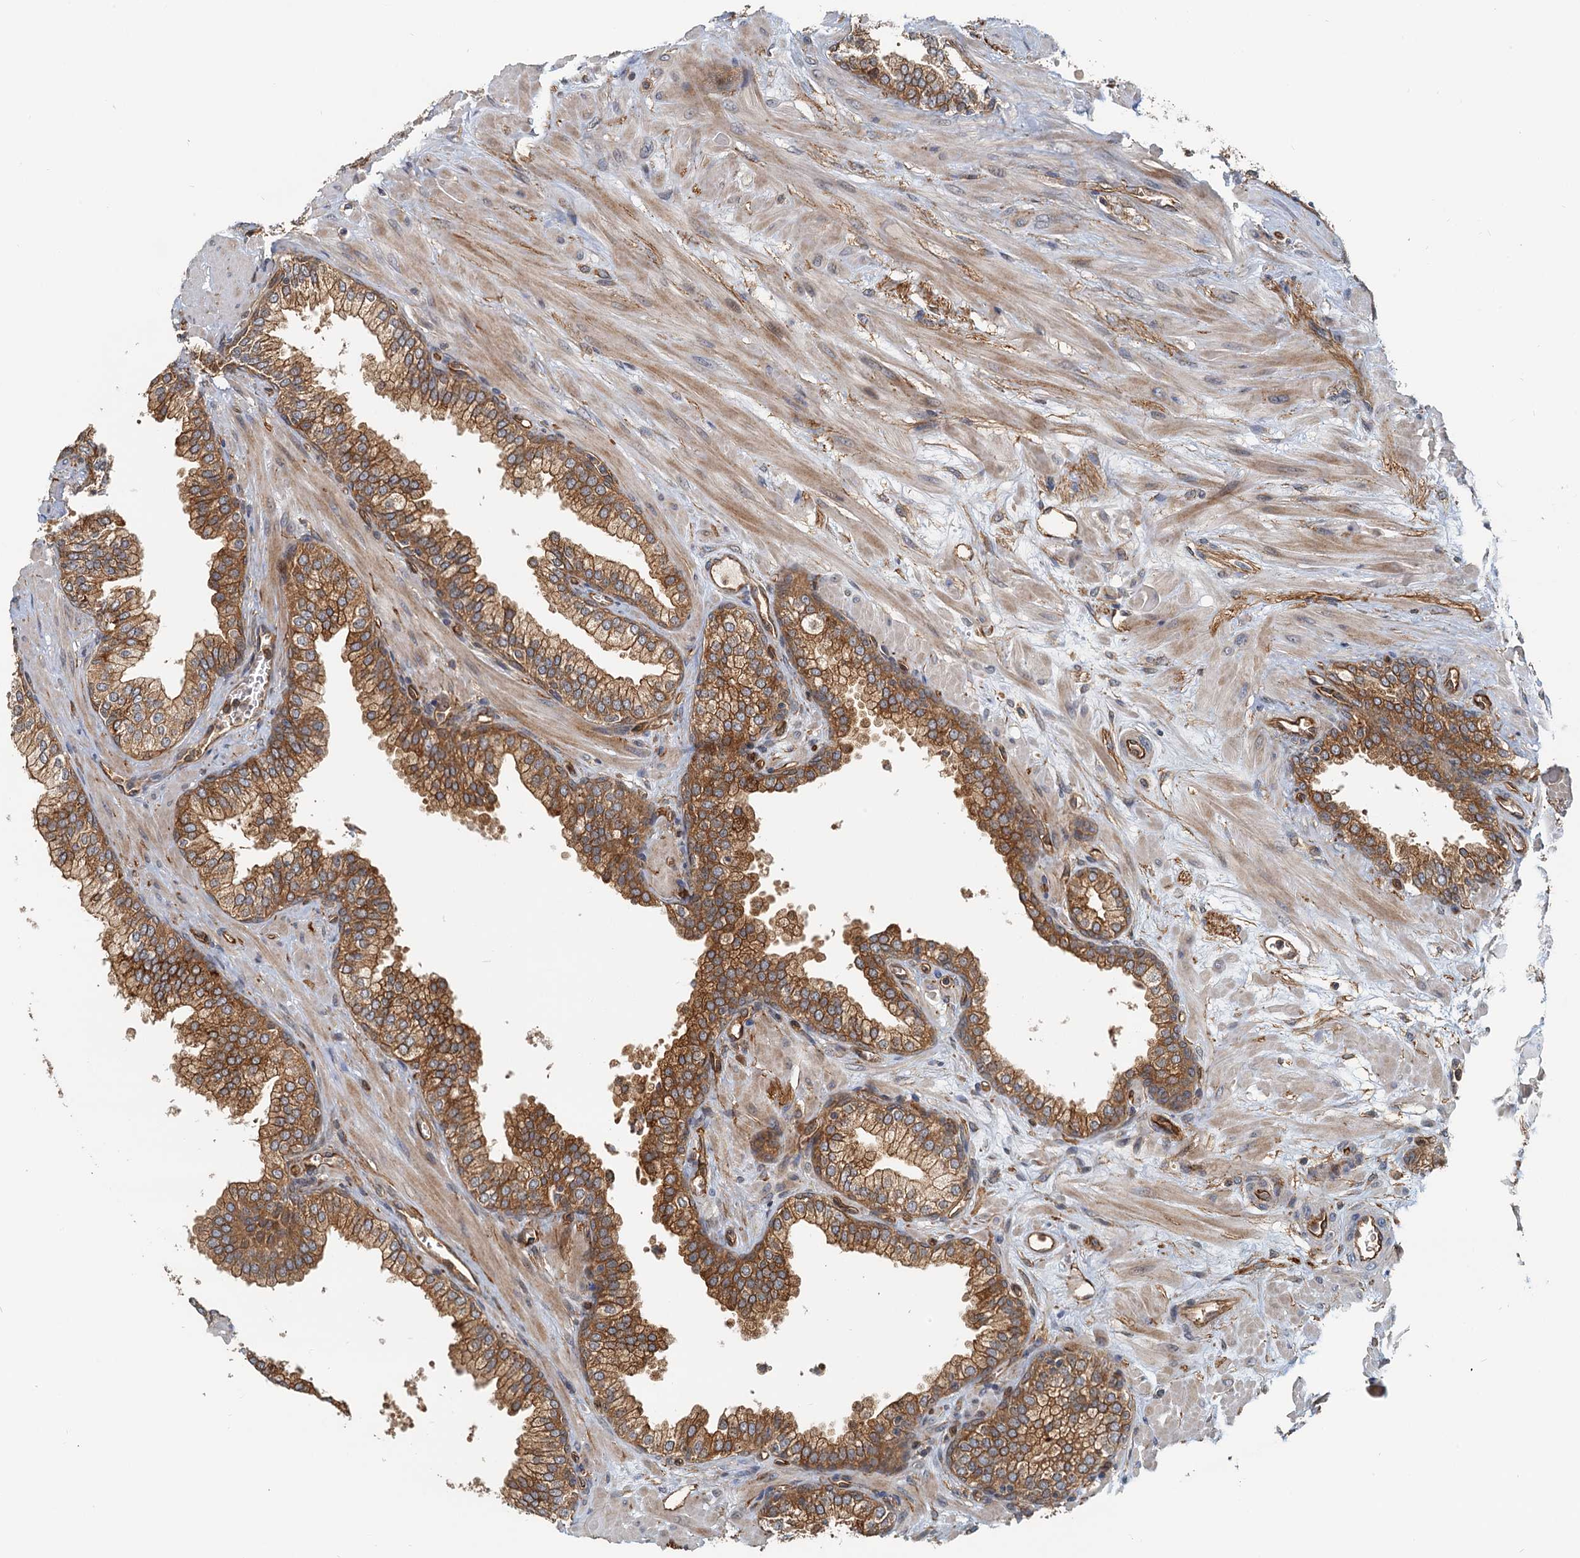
{"staining": {"intensity": "strong", "quantity": ">75%", "location": "cytoplasmic/membranous"}, "tissue": "prostate", "cell_type": "Glandular cells", "image_type": "normal", "snomed": [{"axis": "morphology", "description": "Normal tissue, NOS"}, {"axis": "topography", "description": "Prostate"}], "caption": "Prostate stained with immunohistochemistry (IHC) shows strong cytoplasmic/membranous staining in approximately >75% of glandular cells.", "gene": "NIPAL3", "patient": {"sex": "male", "age": 60}}